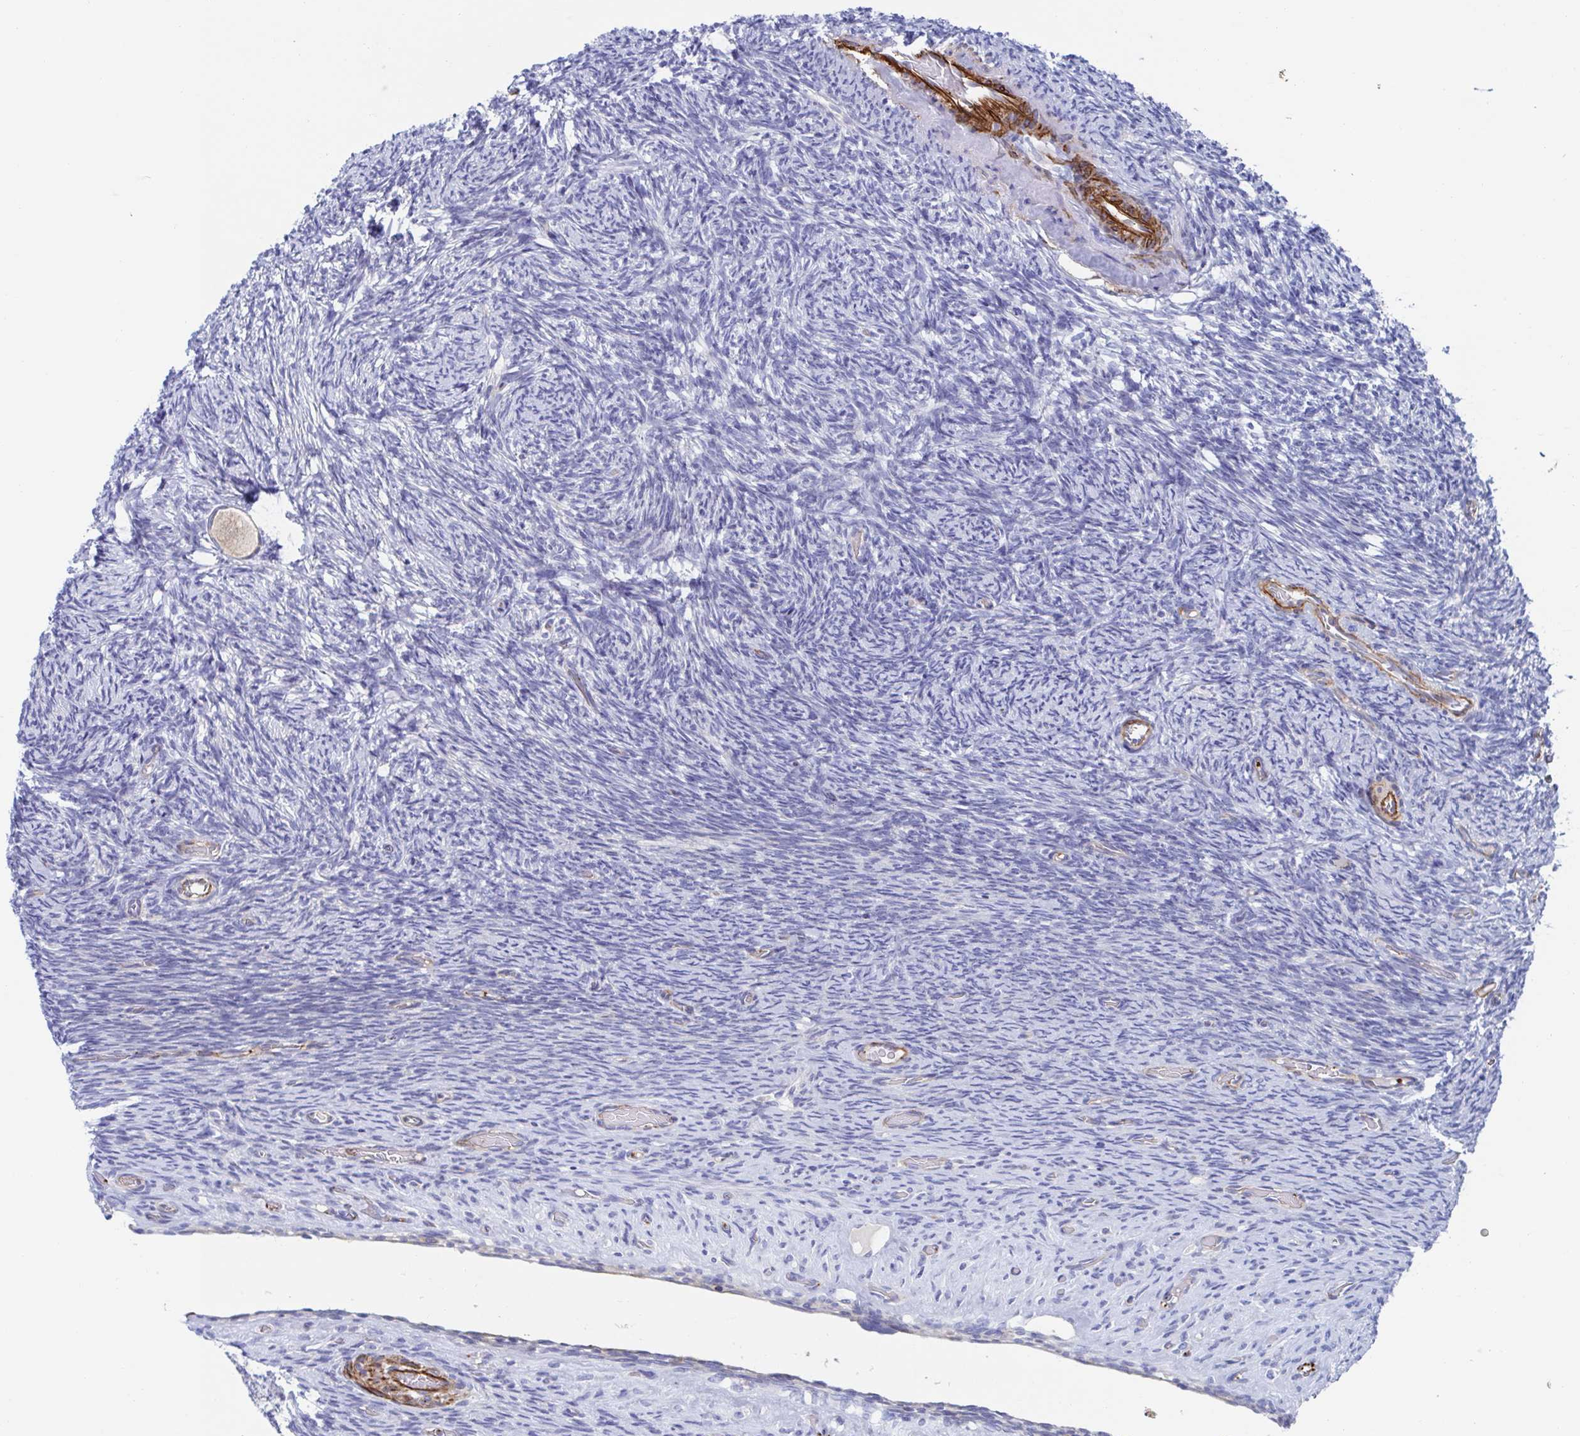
{"staining": {"intensity": "weak", "quantity": "25%-75%", "location": "cytoplasmic/membranous"}, "tissue": "ovary", "cell_type": "Follicle cells", "image_type": "normal", "snomed": [{"axis": "morphology", "description": "Normal tissue, NOS"}, {"axis": "topography", "description": "Ovary"}], "caption": "Follicle cells demonstrate weak cytoplasmic/membranous expression in about 25%-75% of cells in unremarkable ovary.", "gene": "KLC3", "patient": {"sex": "female", "age": 34}}